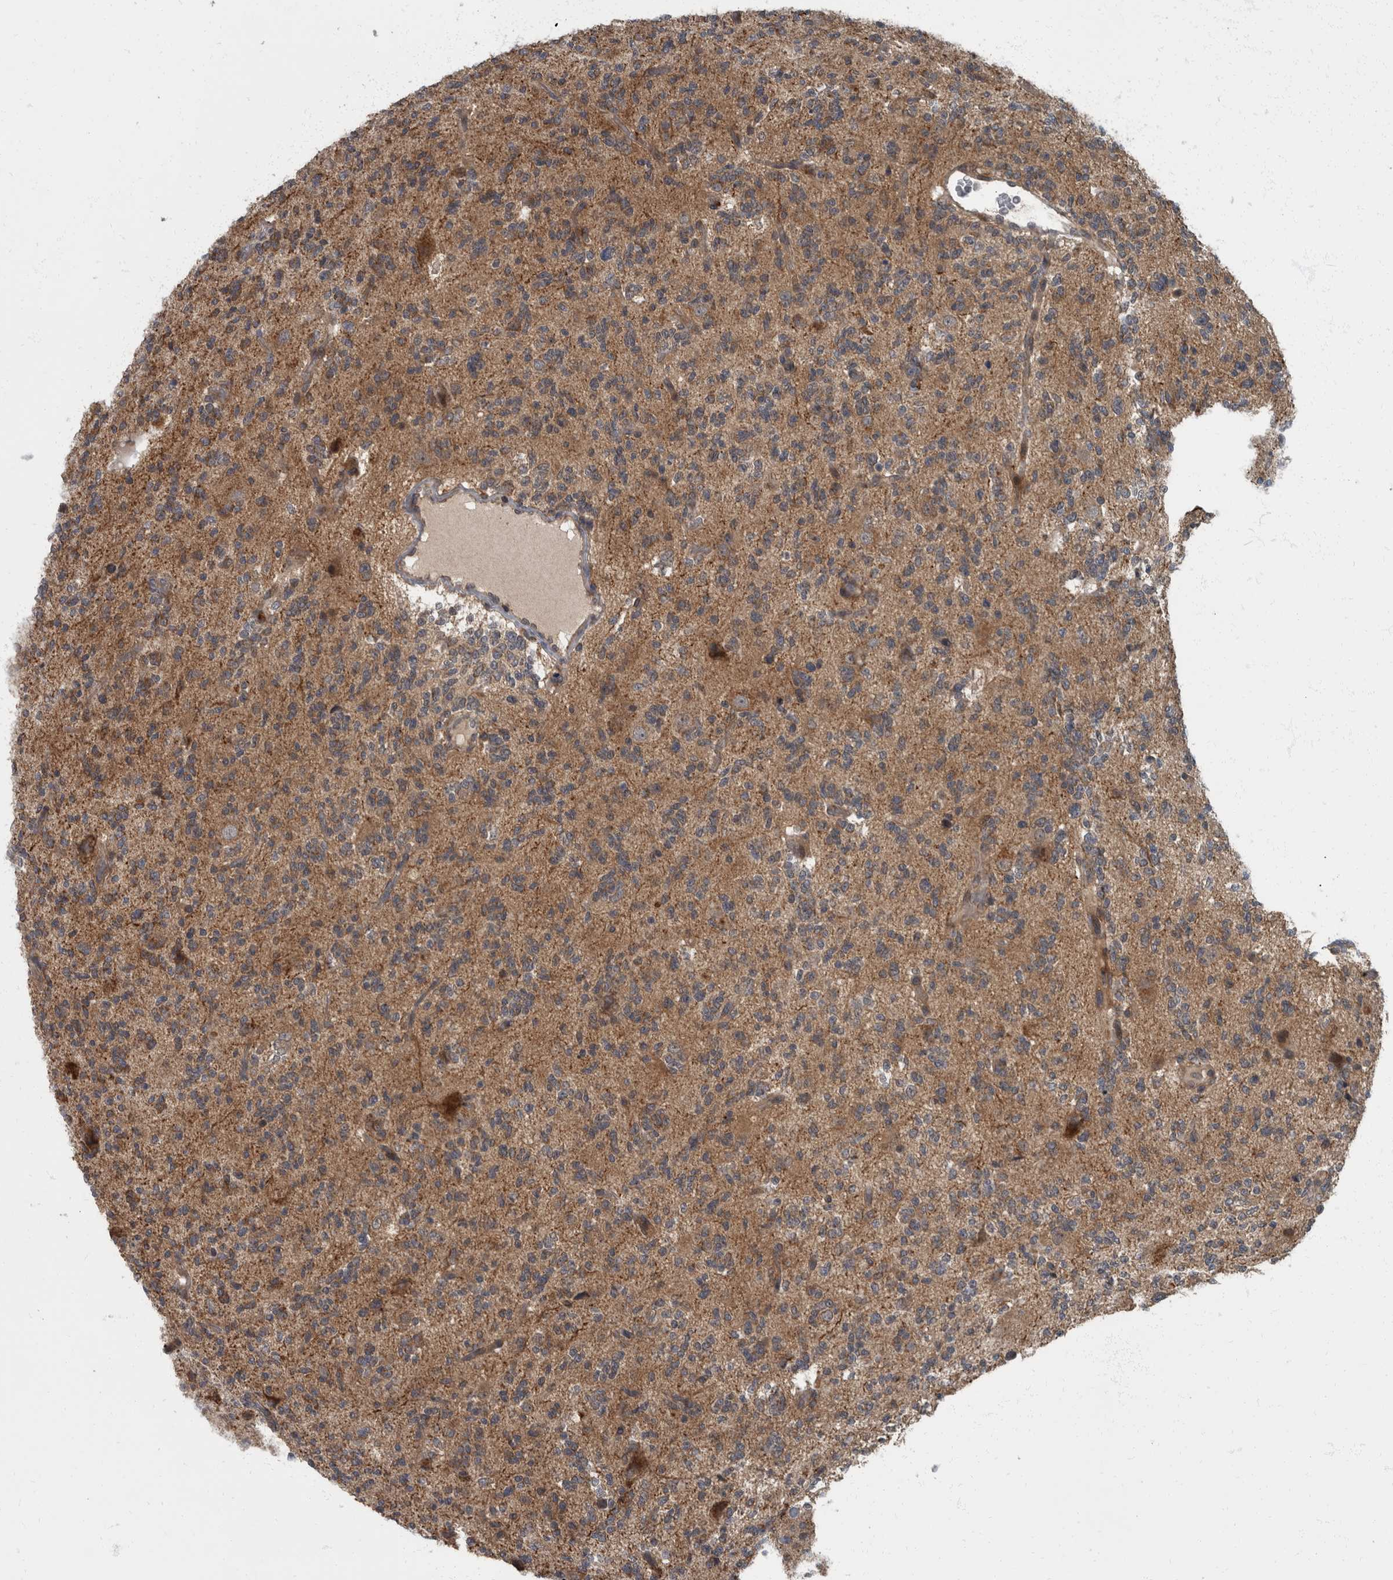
{"staining": {"intensity": "moderate", "quantity": ">75%", "location": "cytoplasmic/membranous"}, "tissue": "glioma", "cell_type": "Tumor cells", "image_type": "cancer", "snomed": [{"axis": "morphology", "description": "Glioma, malignant, High grade"}, {"axis": "topography", "description": "Brain"}], "caption": "A micrograph showing moderate cytoplasmic/membranous expression in about >75% of tumor cells in malignant high-grade glioma, as visualized by brown immunohistochemical staining.", "gene": "RABGGTB", "patient": {"sex": "female", "age": 62}}